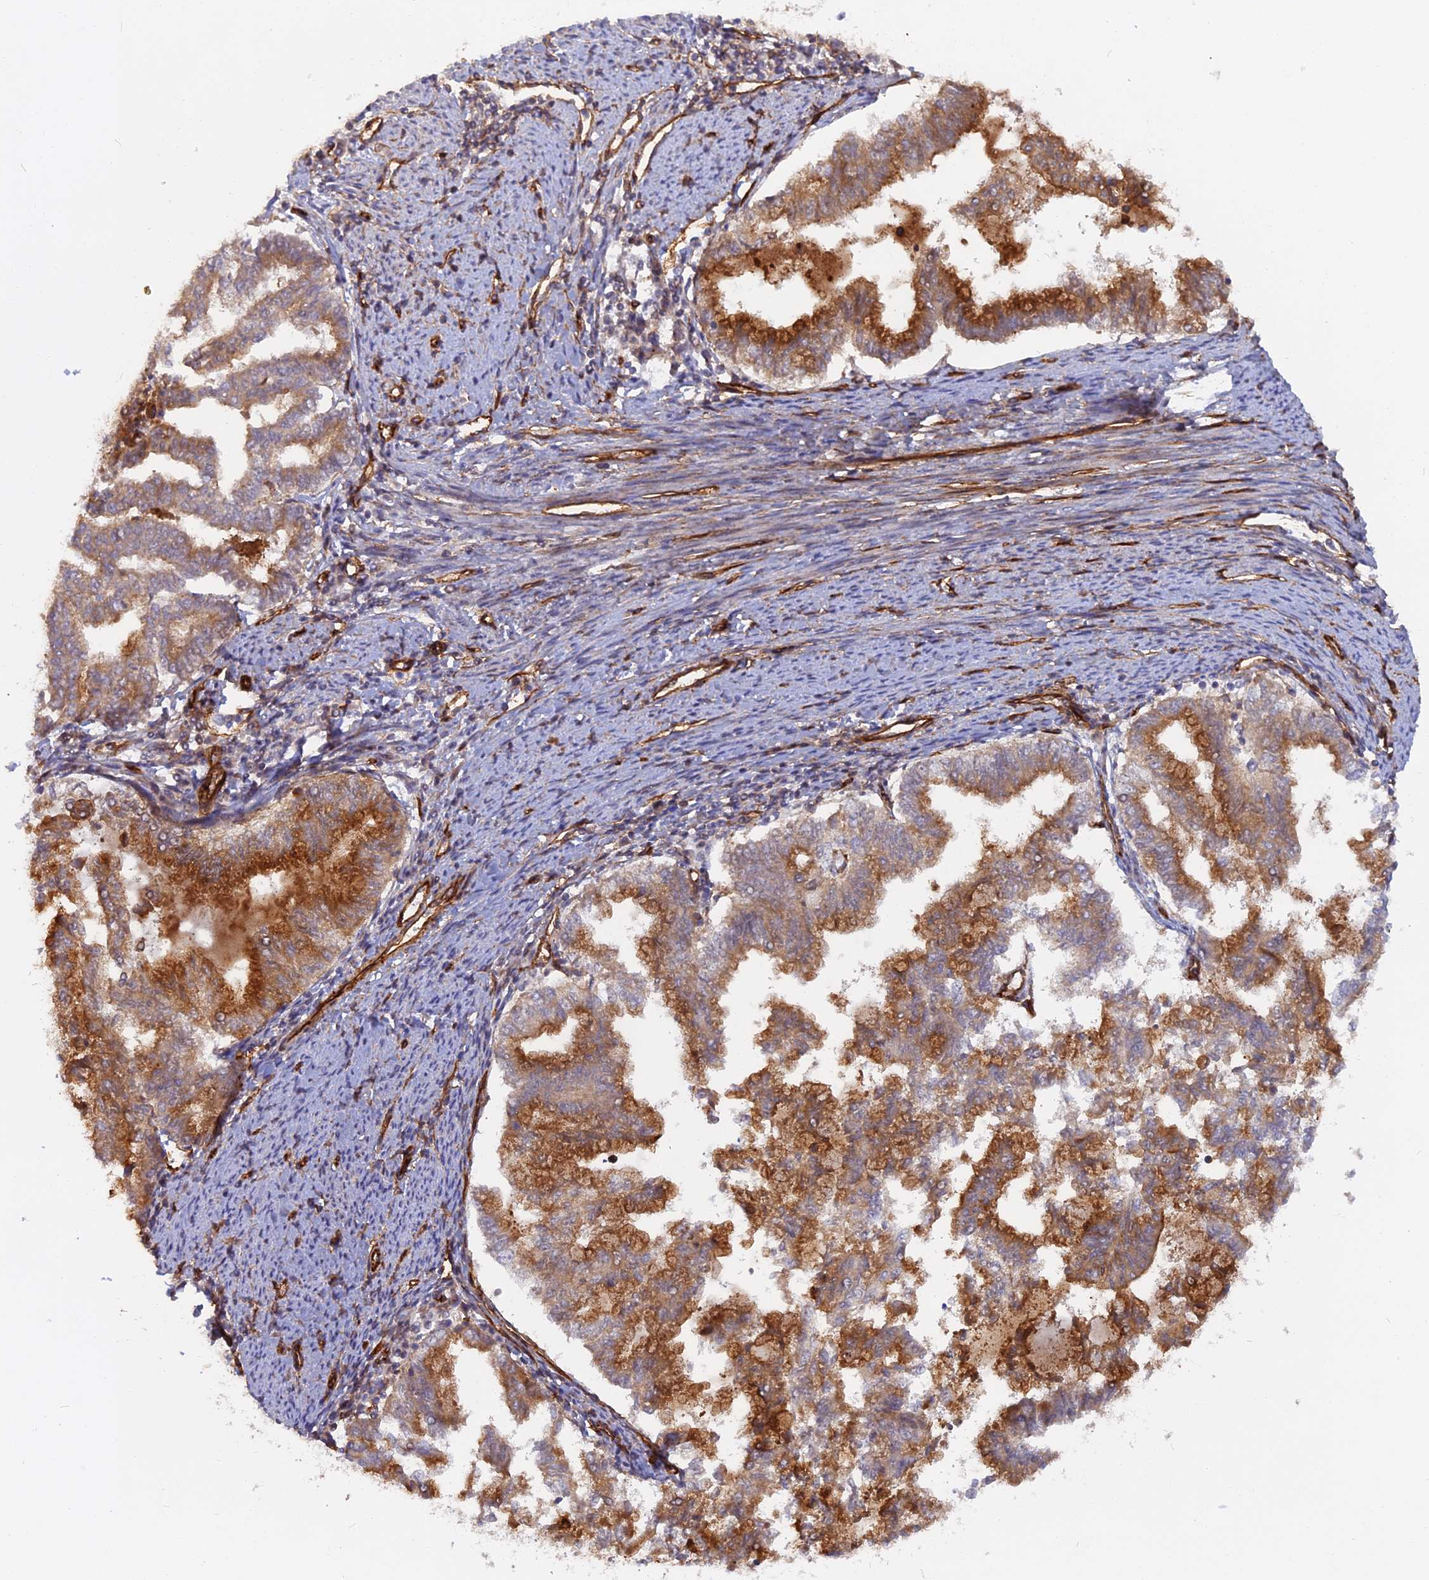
{"staining": {"intensity": "strong", "quantity": "25%-75%", "location": "cytoplasmic/membranous"}, "tissue": "endometrial cancer", "cell_type": "Tumor cells", "image_type": "cancer", "snomed": [{"axis": "morphology", "description": "Adenocarcinoma, NOS"}, {"axis": "topography", "description": "Endometrium"}], "caption": "High-power microscopy captured an immunohistochemistry (IHC) image of endometrial cancer (adenocarcinoma), revealing strong cytoplasmic/membranous expression in about 25%-75% of tumor cells.", "gene": "CNBD2", "patient": {"sex": "female", "age": 79}}